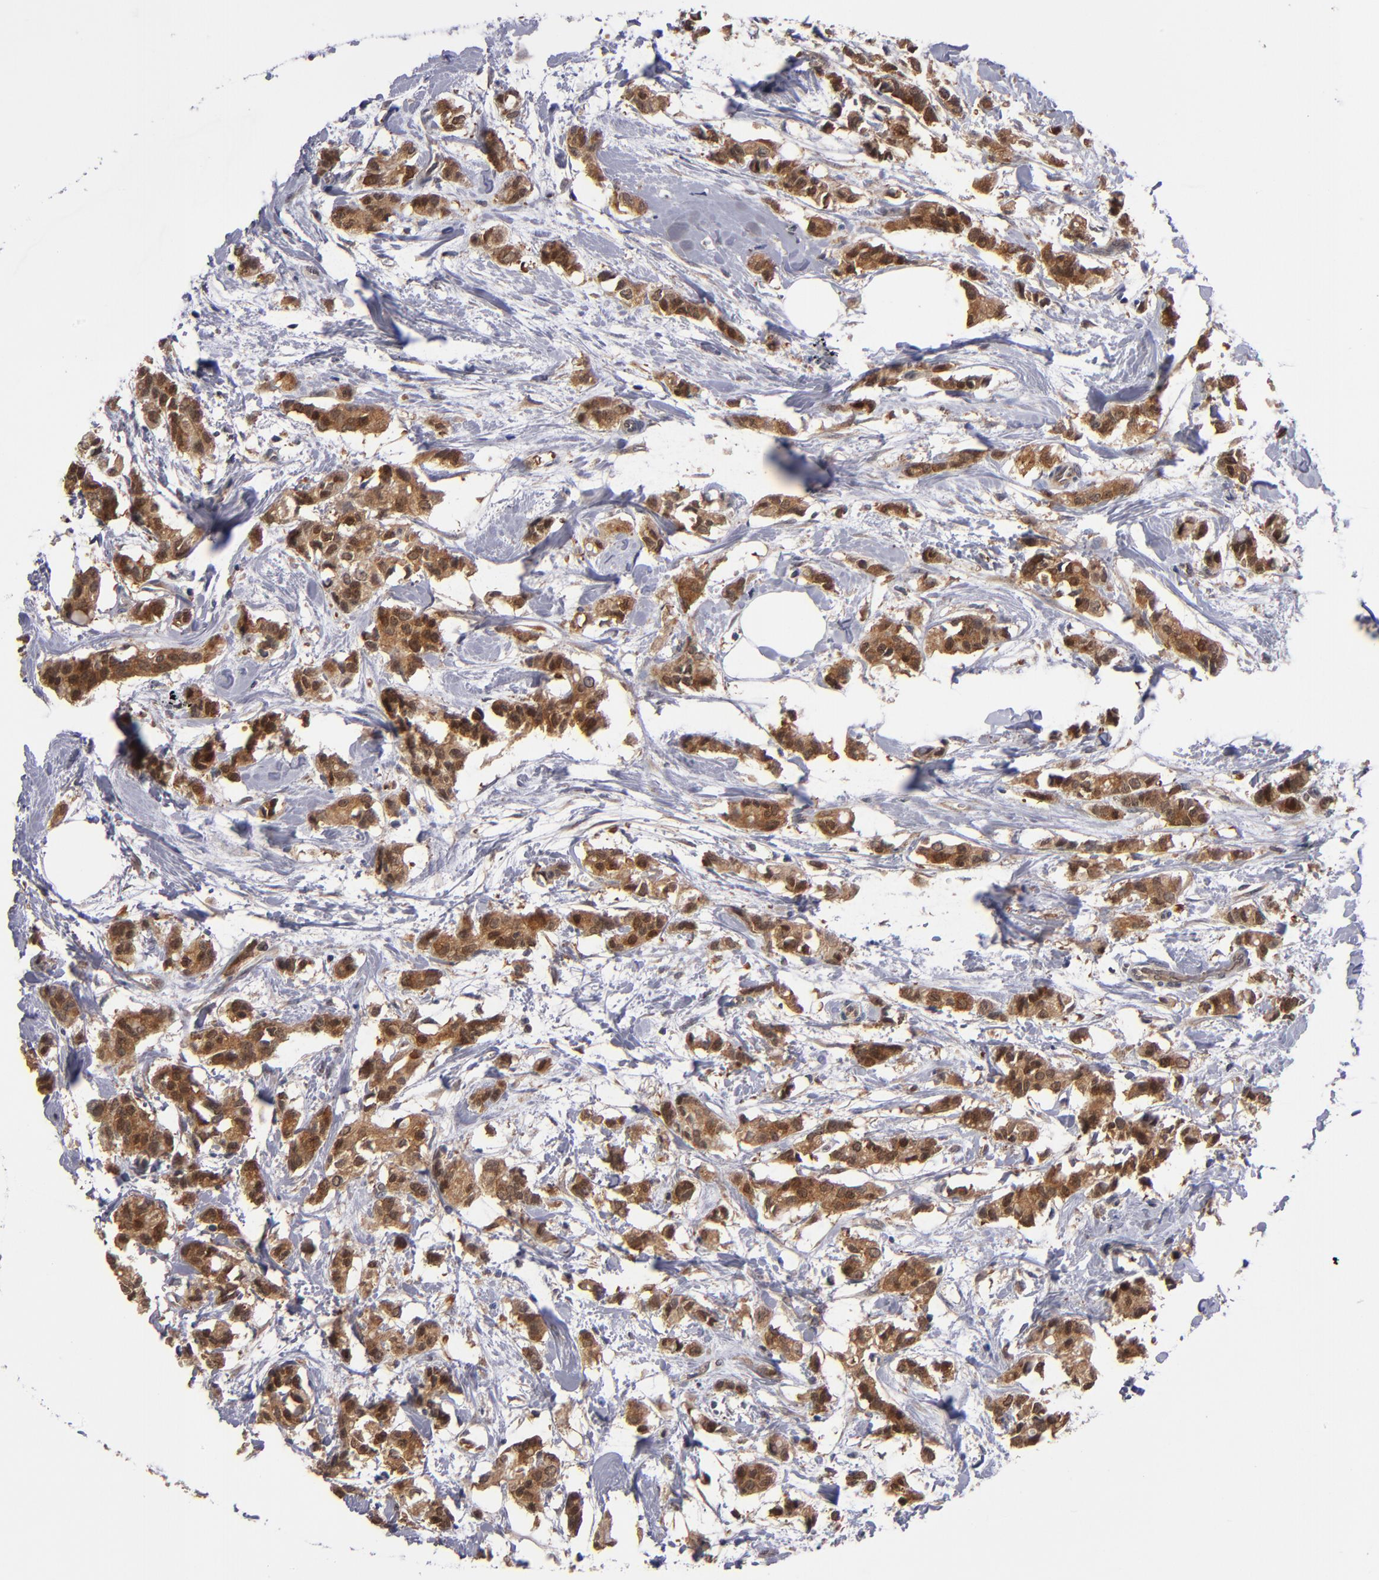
{"staining": {"intensity": "strong", "quantity": ">75%", "location": "cytoplasmic/membranous"}, "tissue": "breast cancer", "cell_type": "Tumor cells", "image_type": "cancer", "snomed": [{"axis": "morphology", "description": "Duct carcinoma"}, {"axis": "topography", "description": "Breast"}], "caption": "Immunohistochemical staining of human breast cancer reveals strong cytoplasmic/membranous protein staining in approximately >75% of tumor cells.", "gene": "ALG13", "patient": {"sex": "female", "age": 84}}